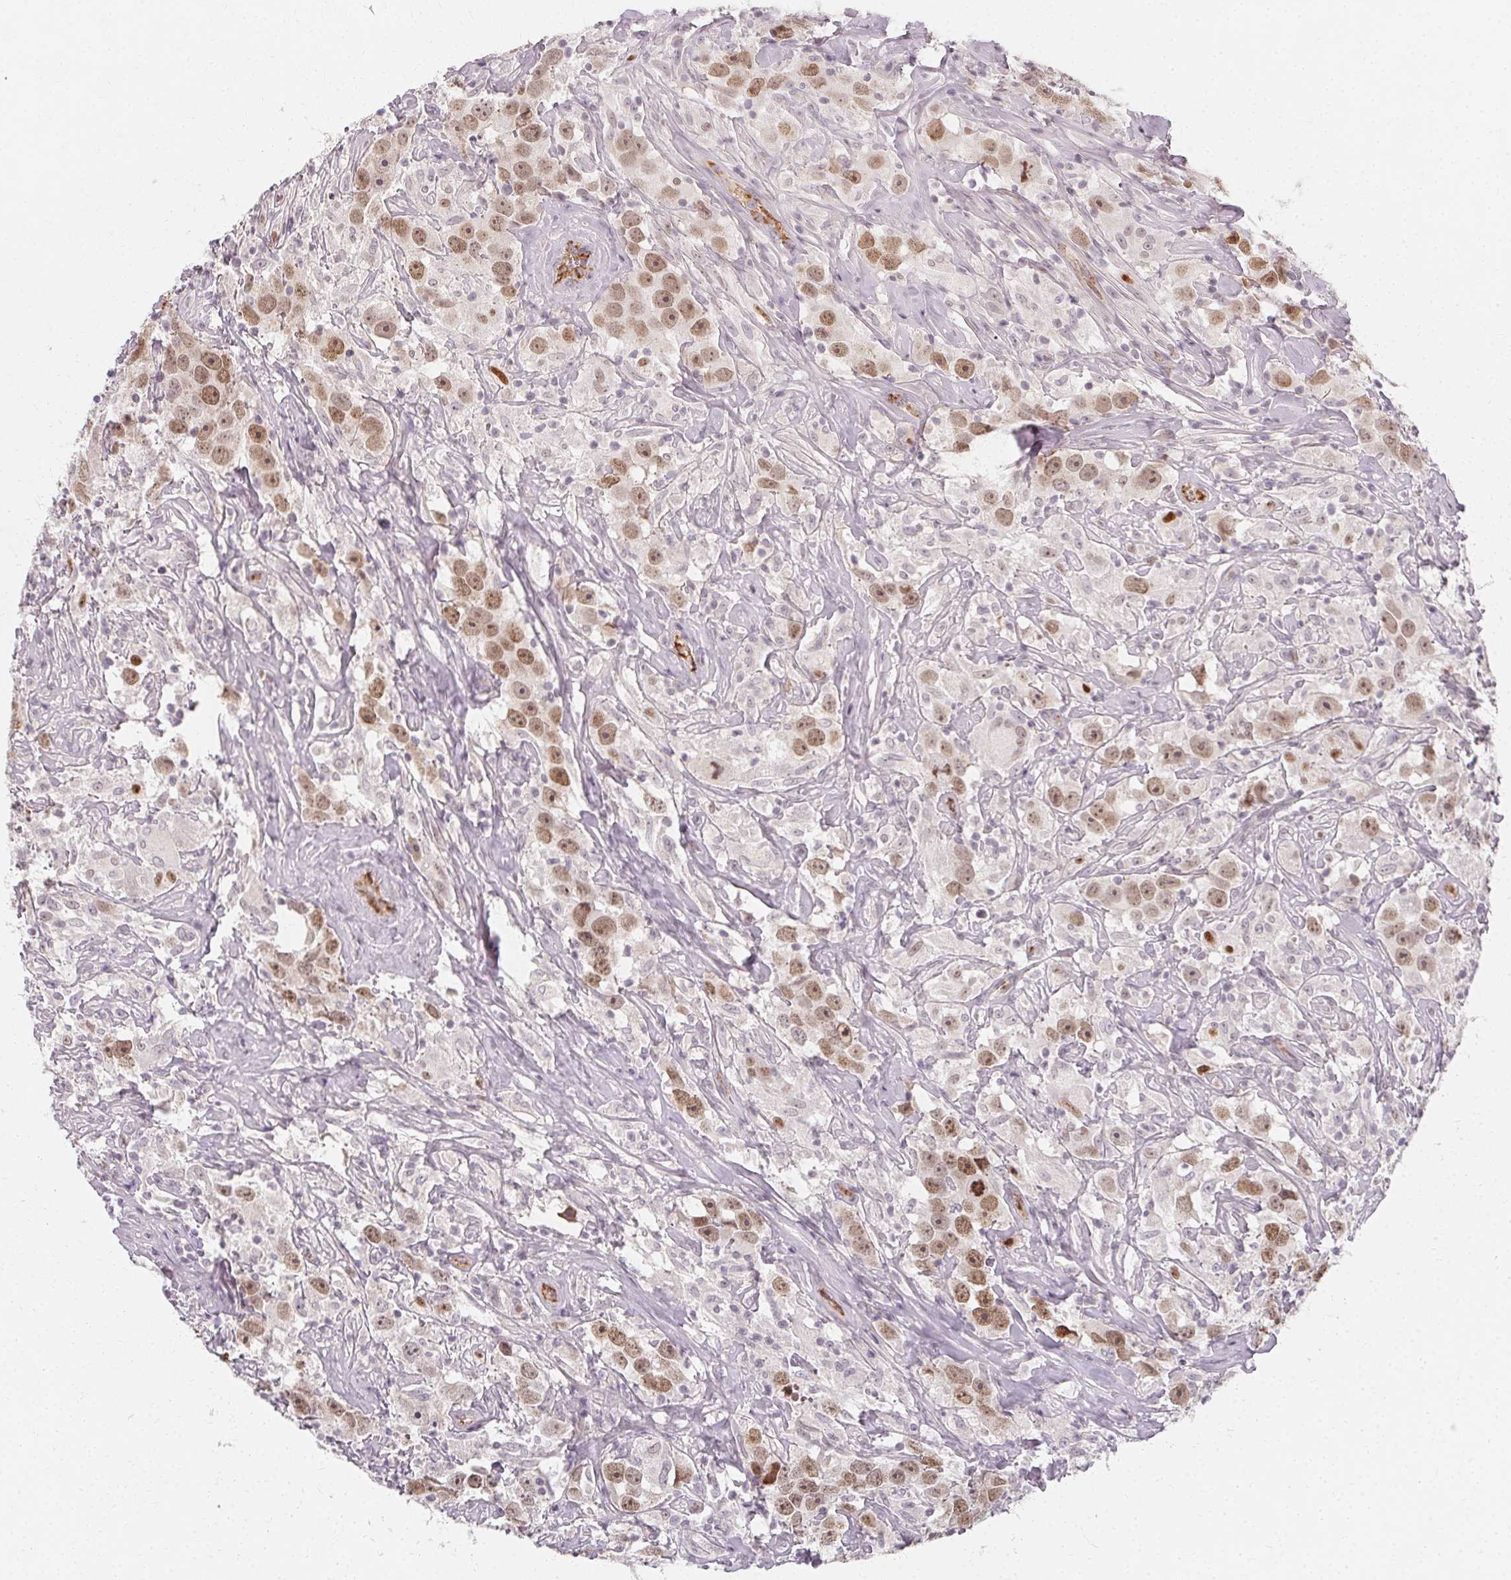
{"staining": {"intensity": "moderate", "quantity": ">75%", "location": "nuclear"}, "tissue": "testis cancer", "cell_type": "Tumor cells", "image_type": "cancer", "snomed": [{"axis": "morphology", "description": "Seminoma, NOS"}, {"axis": "topography", "description": "Testis"}], "caption": "There is medium levels of moderate nuclear positivity in tumor cells of seminoma (testis), as demonstrated by immunohistochemical staining (brown color).", "gene": "CLCNKB", "patient": {"sex": "male", "age": 49}}